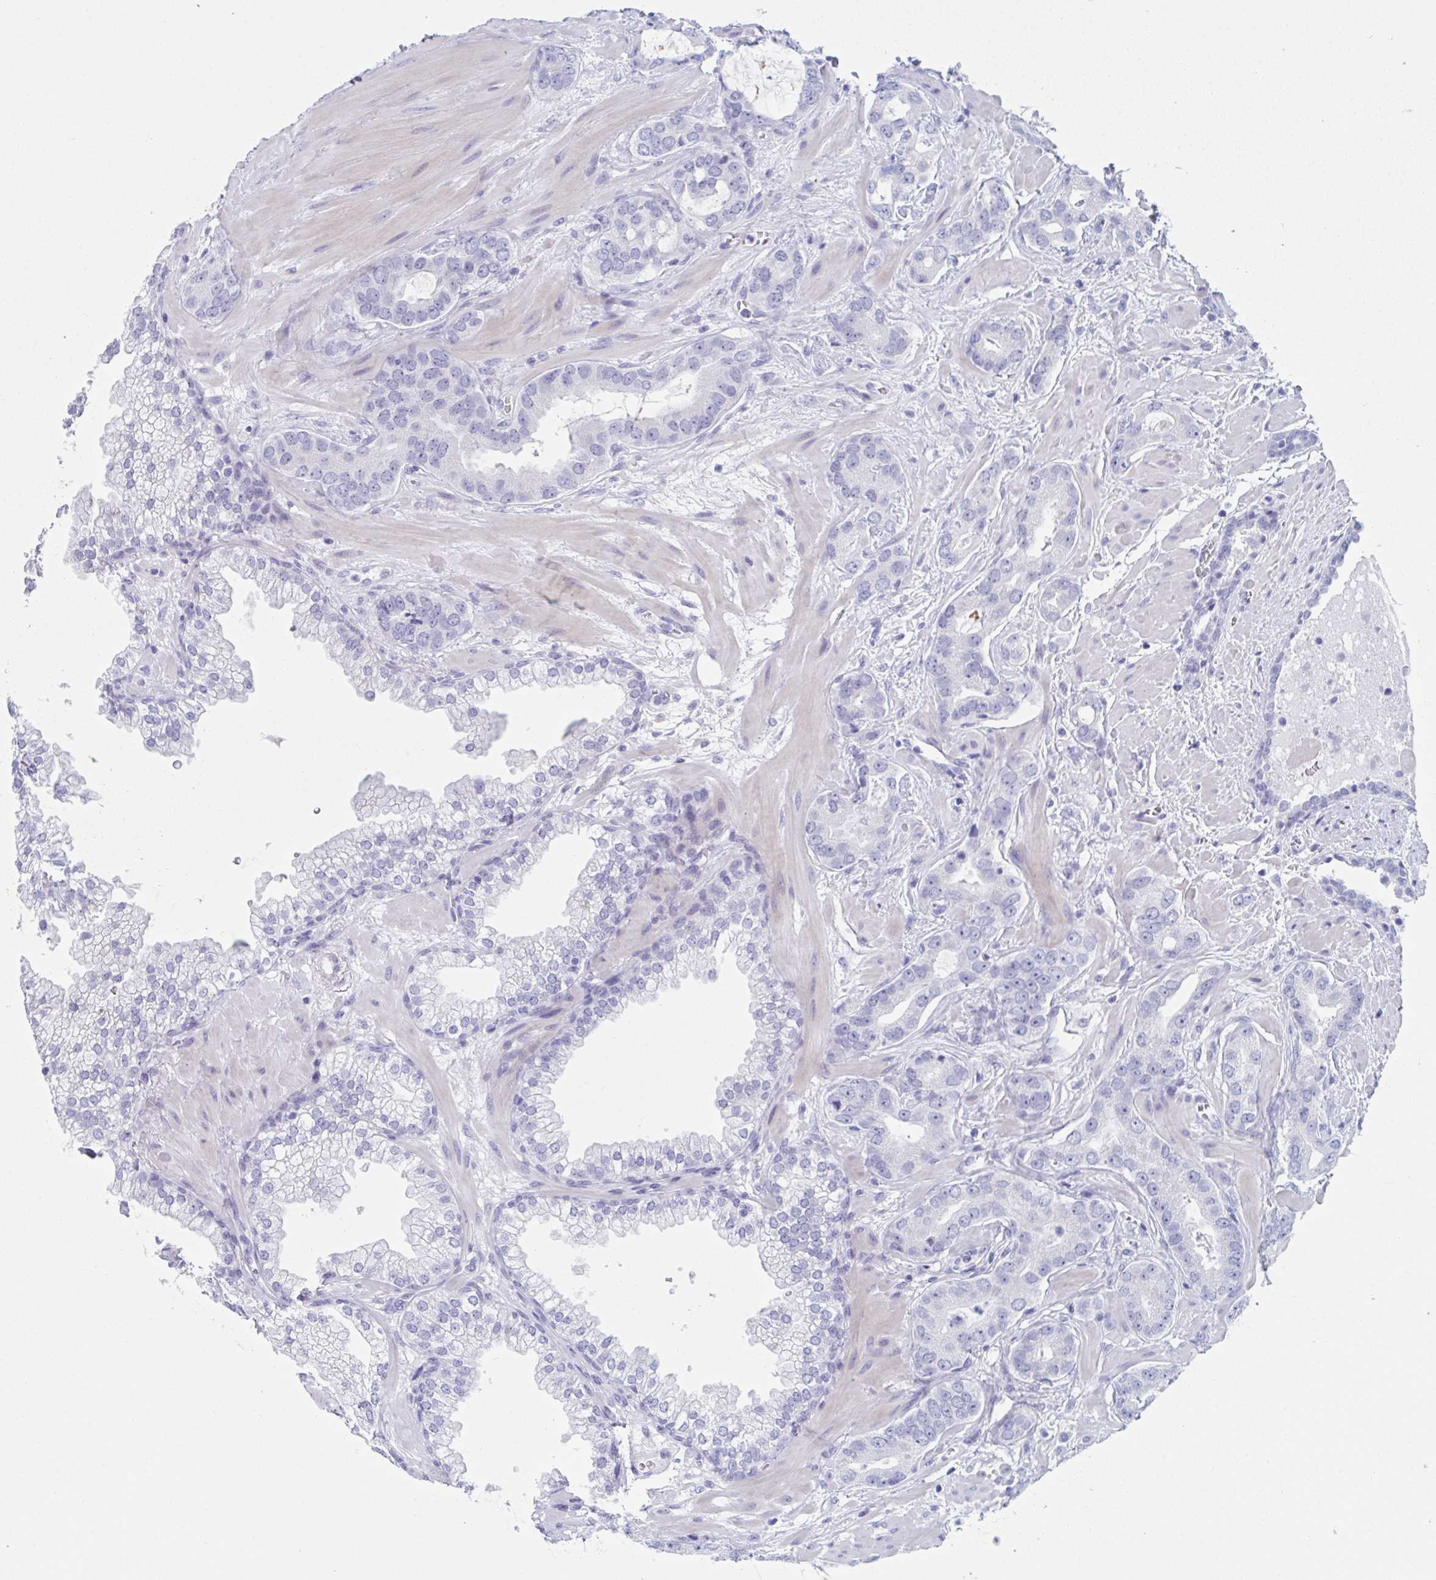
{"staining": {"intensity": "negative", "quantity": "none", "location": "none"}, "tissue": "prostate cancer", "cell_type": "Tumor cells", "image_type": "cancer", "snomed": [{"axis": "morphology", "description": "Adenocarcinoma, Low grade"}, {"axis": "topography", "description": "Prostate"}], "caption": "A high-resolution micrograph shows immunohistochemistry staining of prostate adenocarcinoma (low-grade), which displays no significant expression in tumor cells.", "gene": "ZPBP", "patient": {"sex": "male", "age": 62}}